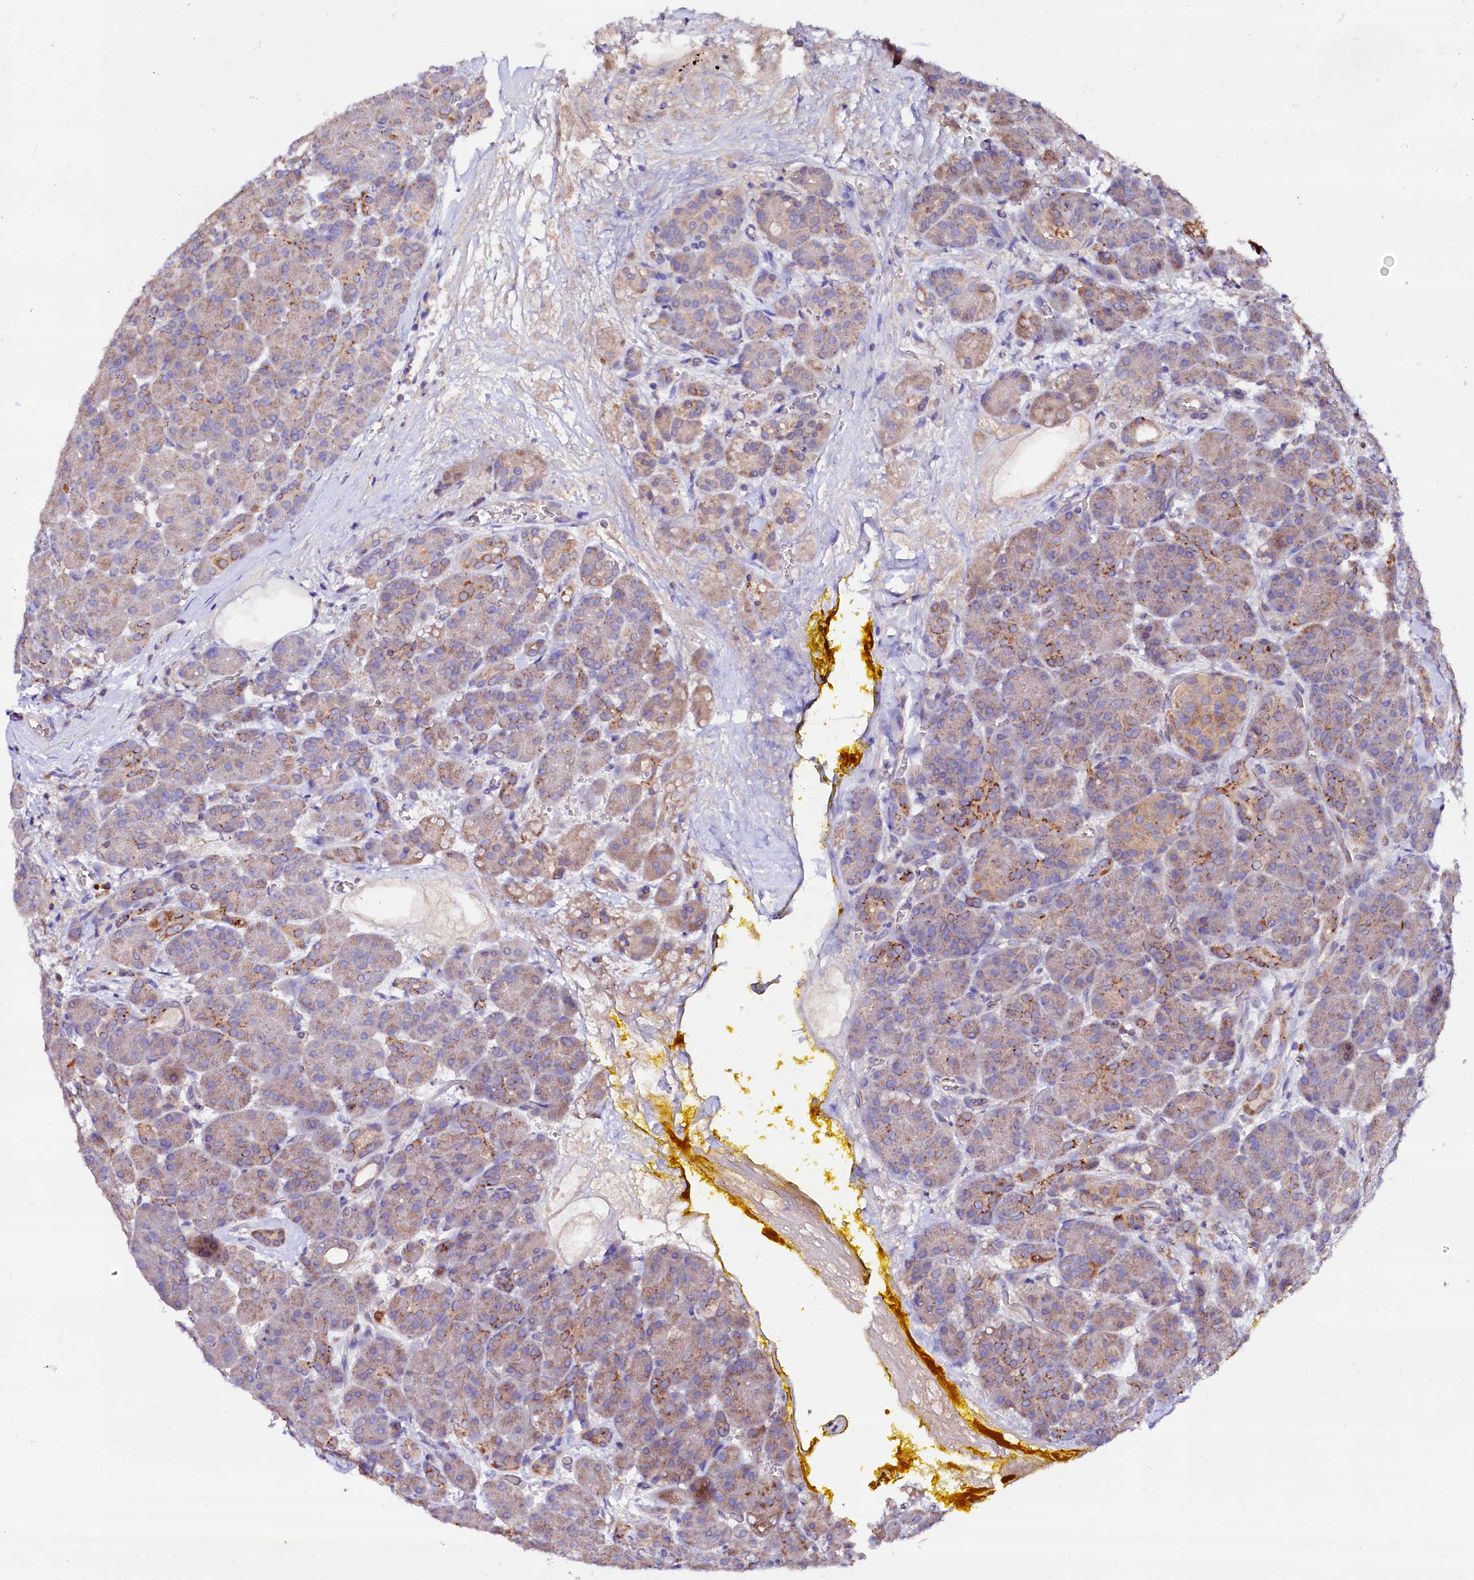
{"staining": {"intensity": "moderate", "quantity": ">75%", "location": "cytoplasmic/membranous"}, "tissue": "pancreas", "cell_type": "Exocrine glandular cells", "image_type": "normal", "snomed": [{"axis": "morphology", "description": "Normal tissue, NOS"}, {"axis": "topography", "description": "Pancreas"}], "caption": "Immunohistochemistry (DAB (3,3'-diaminobenzidine)) staining of benign human pancreas reveals moderate cytoplasmic/membranous protein expression in about >75% of exocrine glandular cells. The protein of interest is stained brown, and the nuclei are stained in blue (DAB (3,3'-diaminobenzidine) IHC with brightfield microscopy, high magnification).", "gene": "ST3GAL1", "patient": {"sex": "male", "age": 63}}